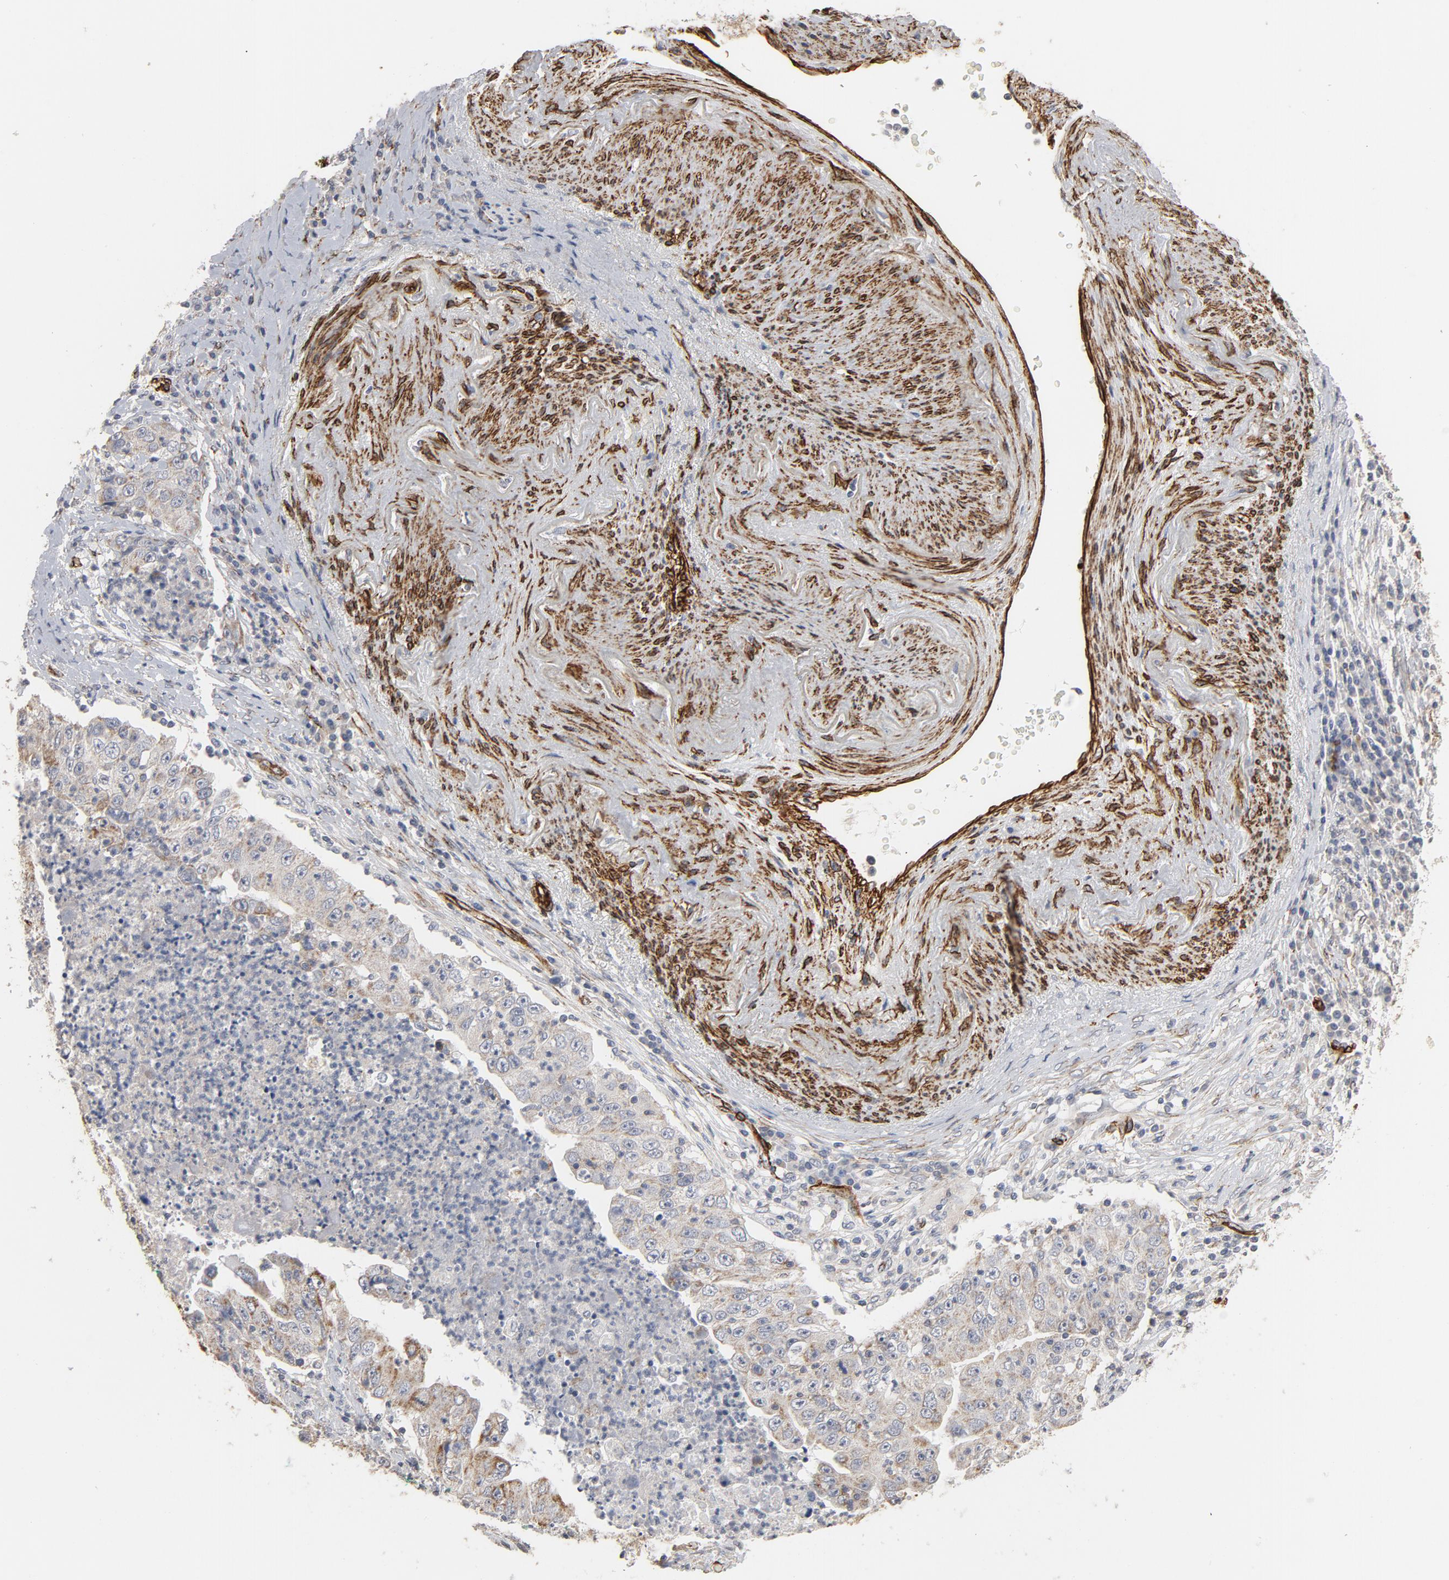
{"staining": {"intensity": "weak", "quantity": "<25%", "location": "cytoplasmic/membranous"}, "tissue": "lung cancer", "cell_type": "Tumor cells", "image_type": "cancer", "snomed": [{"axis": "morphology", "description": "Squamous cell carcinoma, NOS"}, {"axis": "topography", "description": "Lung"}], "caption": "The micrograph displays no significant expression in tumor cells of lung cancer (squamous cell carcinoma).", "gene": "GNG2", "patient": {"sex": "male", "age": 64}}